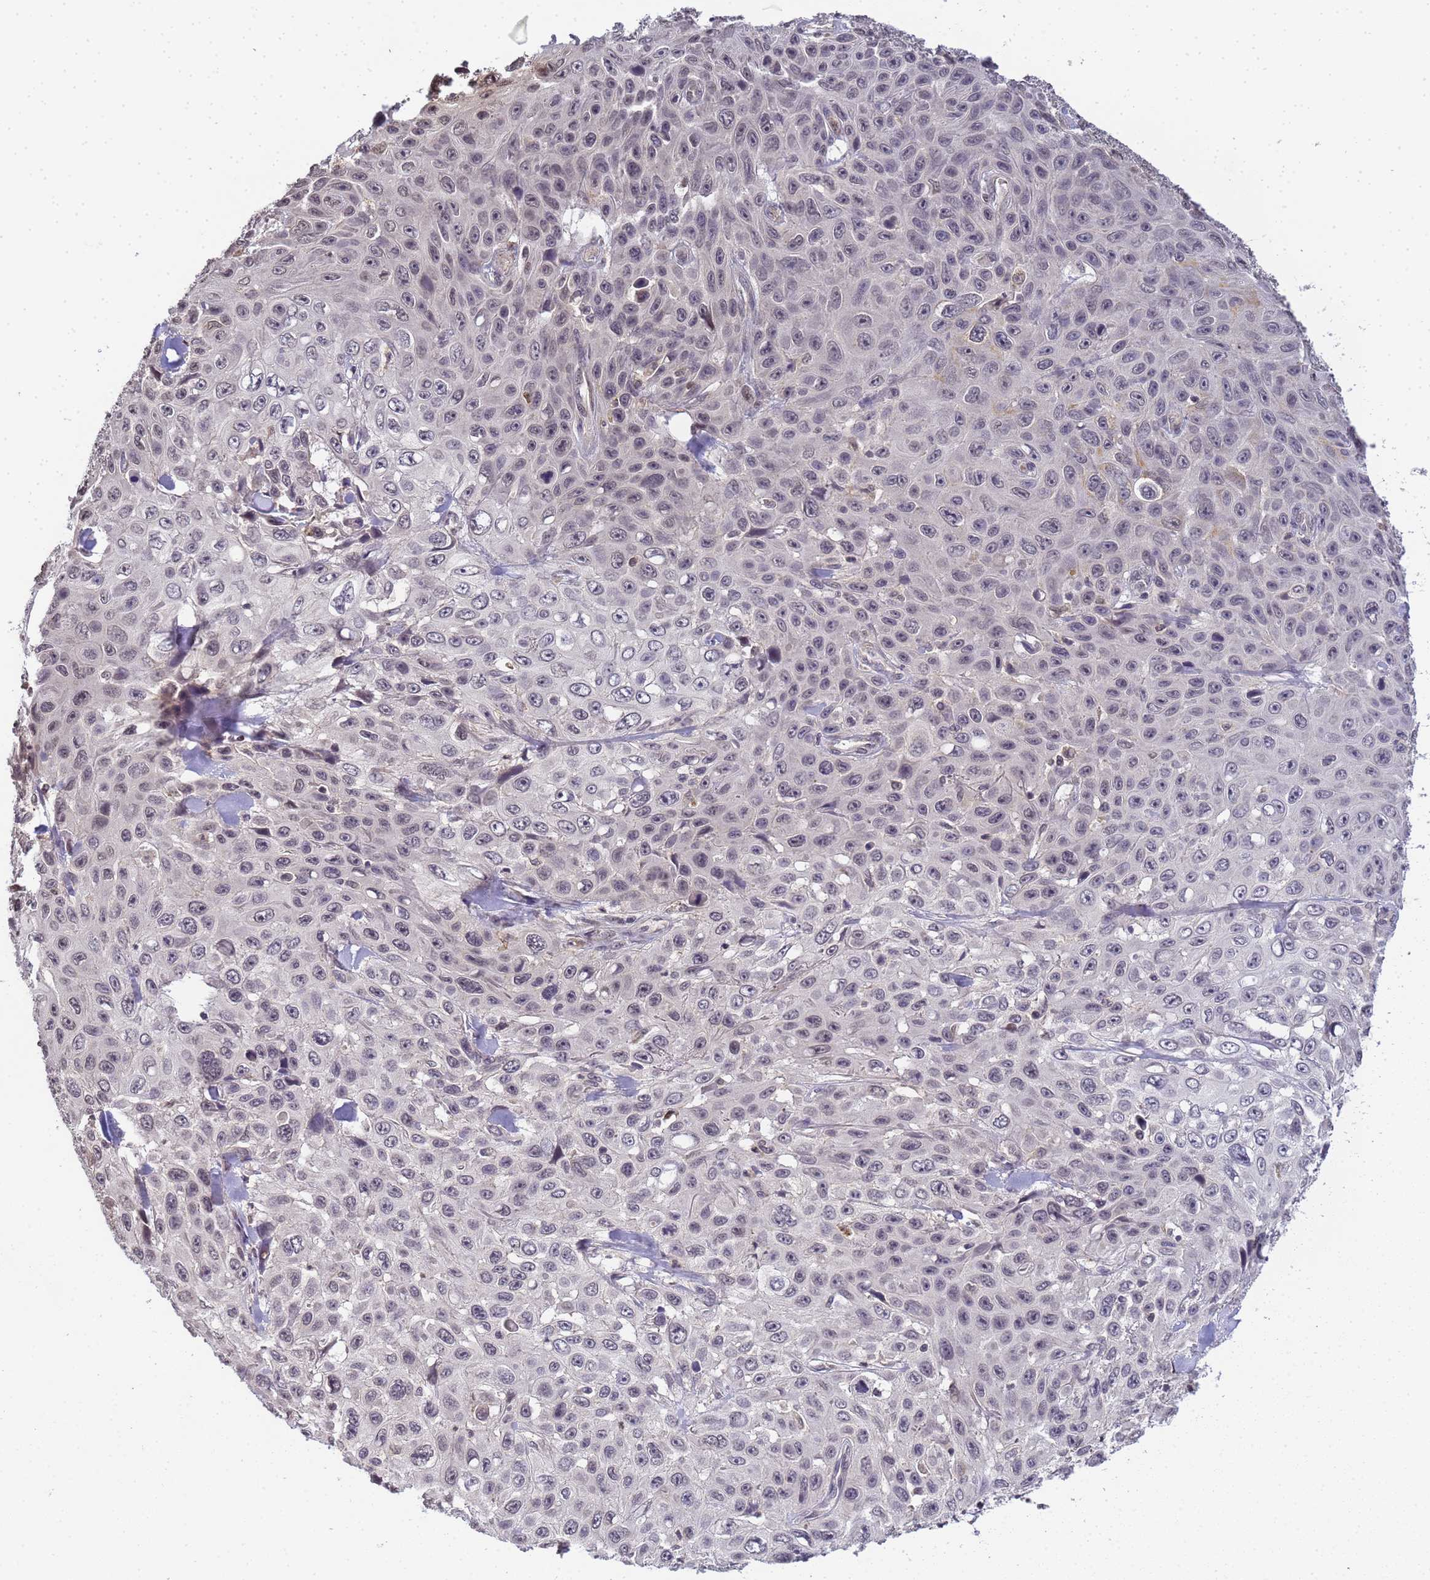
{"staining": {"intensity": "negative", "quantity": "none", "location": "none"}, "tissue": "skin cancer", "cell_type": "Tumor cells", "image_type": "cancer", "snomed": [{"axis": "morphology", "description": "Squamous cell carcinoma, NOS"}, {"axis": "topography", "description": "Skin"}], "caption": "The micrograph reveals no significant staining in tumor cells of skin squamous cell carcinoma. The staining is performed using DAB (3,3'-diaminobenzidine) brown chromogen with nuclei counter-stained in using hematoxylin.", "gene": "MYL7", "patient": {"sex": "male", "age": 82}}